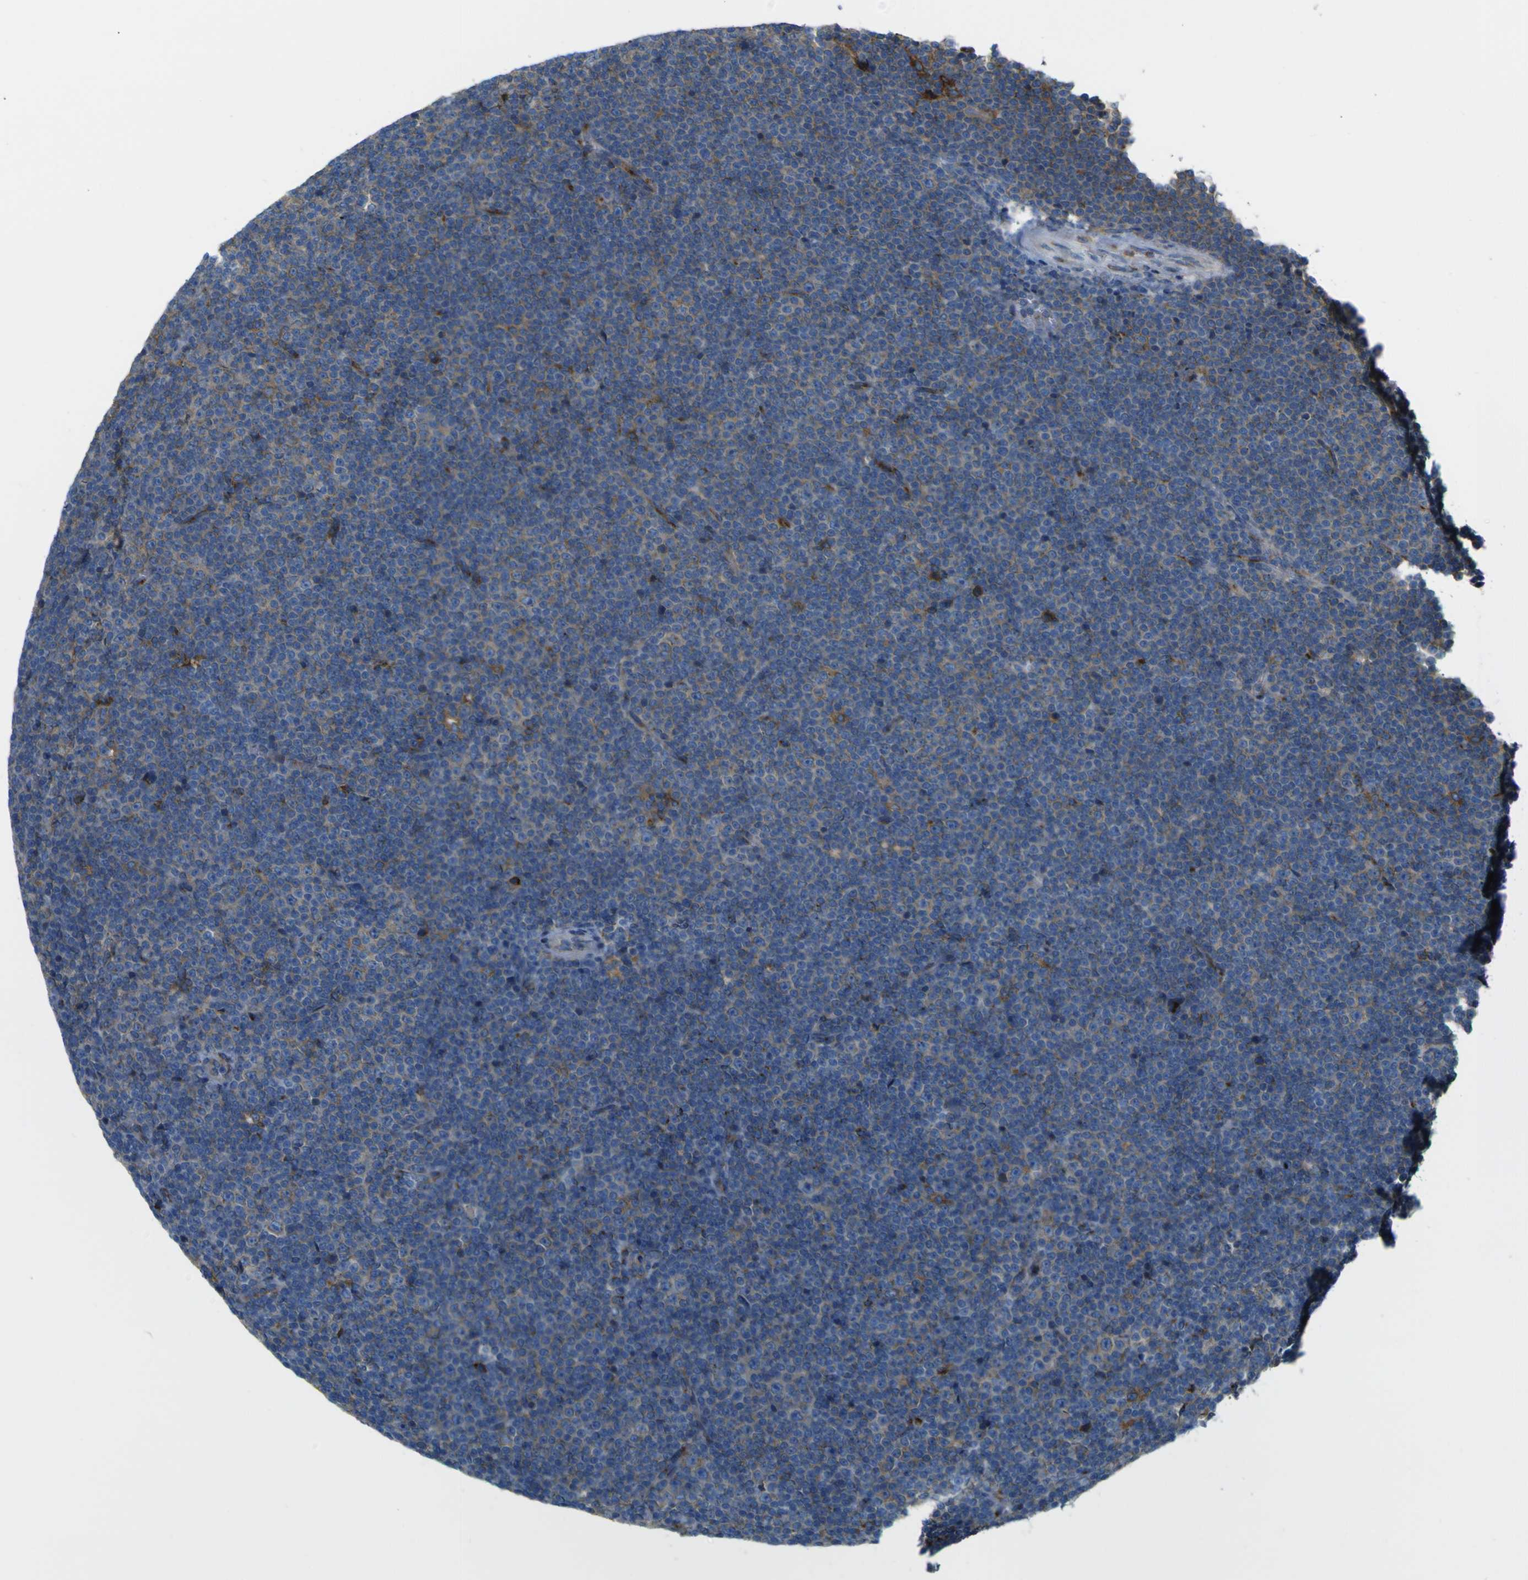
{"staining": {"intensity": "weak", "quantity": "25%-75%", "location": "cytoplasmic/membranous"}, "tissue": "lymphoma", "cell_type": "Tumor cells", "image_type": "cancer", "snomed": [{"axis": "morphology", "description": "Malignant lymphoma, non-Hodgkin's type, Low grade"}, {"axis": "topography", "description": "Lymph node"}], "caption": "IHC (DAB (3,3'-diaminobenzidine)) staining of human lymphoma reveals weak cytoplasmic/membranous protein expression in approximately 25%-75% of tumor cells.", "gene": "IGF2R", "patient": {"sex": "female", "age": 67}}